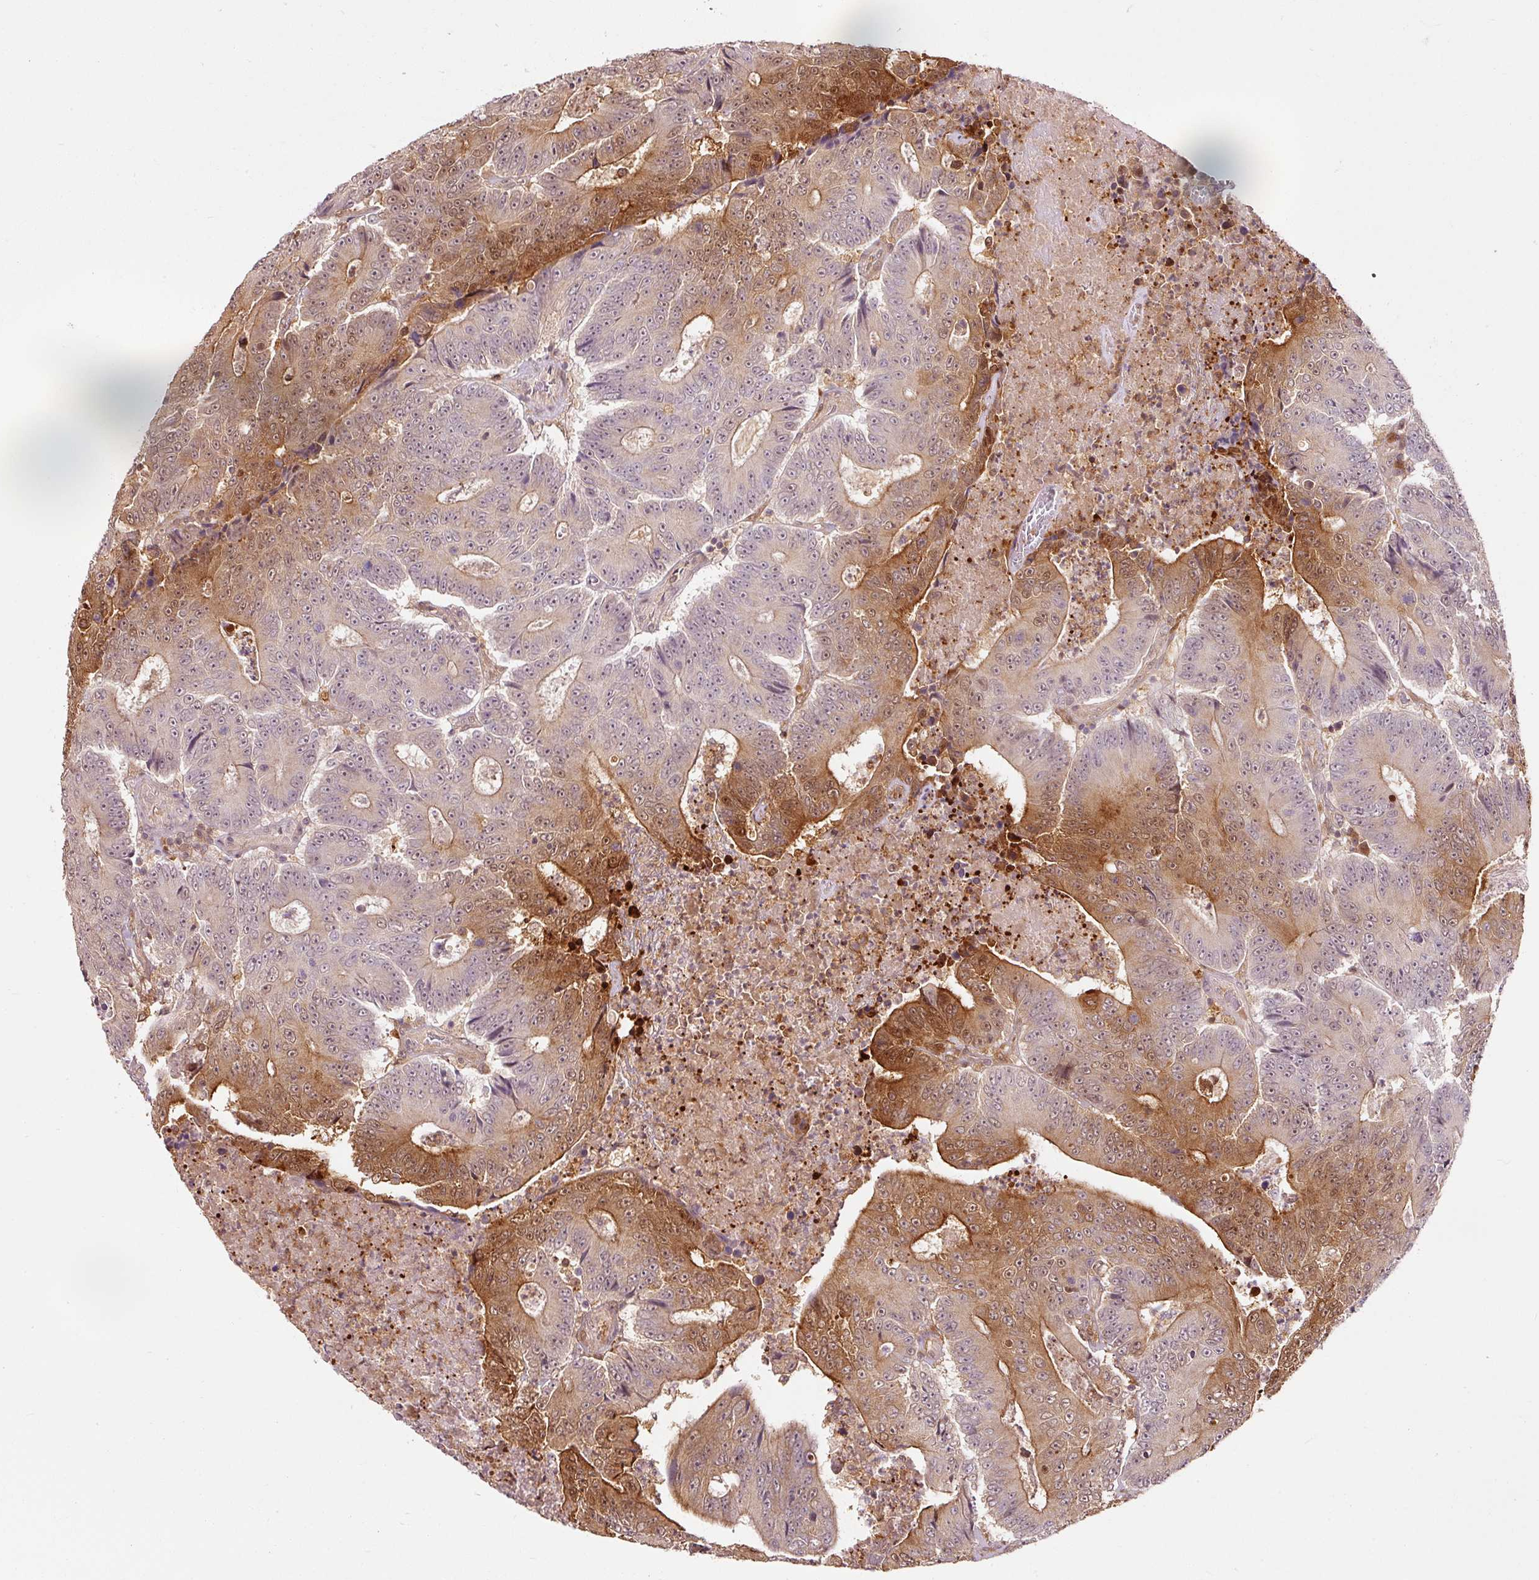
{"staining": {"intensity": "moderate", "quantity": "25%-75%", "location": "cytoplasmic/membranous,nuclear"}, "tissue": "colorectal cancer", "cell_type": "Tumor cells", "image_type": "cancer", "snomed": [{"axis": "morphology", "description": "Adenocarcinoma, NOS"}, {"axis": "topography", "description": "Colon"}], "caption": "Immunohistochemistry staining of colorectal cancer (adenocarcinoma), which shows medium levels of moderate cytoplasmic/membranous and nuclear positivity in approximately 25%-75% of tumor cells indicating moderate cytoplasmic/membranous and nuclear protein expression. The staining was performed using DAB (brown) for protein detection and nuclei were counterstained in hematoxylin (blue).", "gene": "FBXL14", "patient": {"sex": "male", "age": 83}}